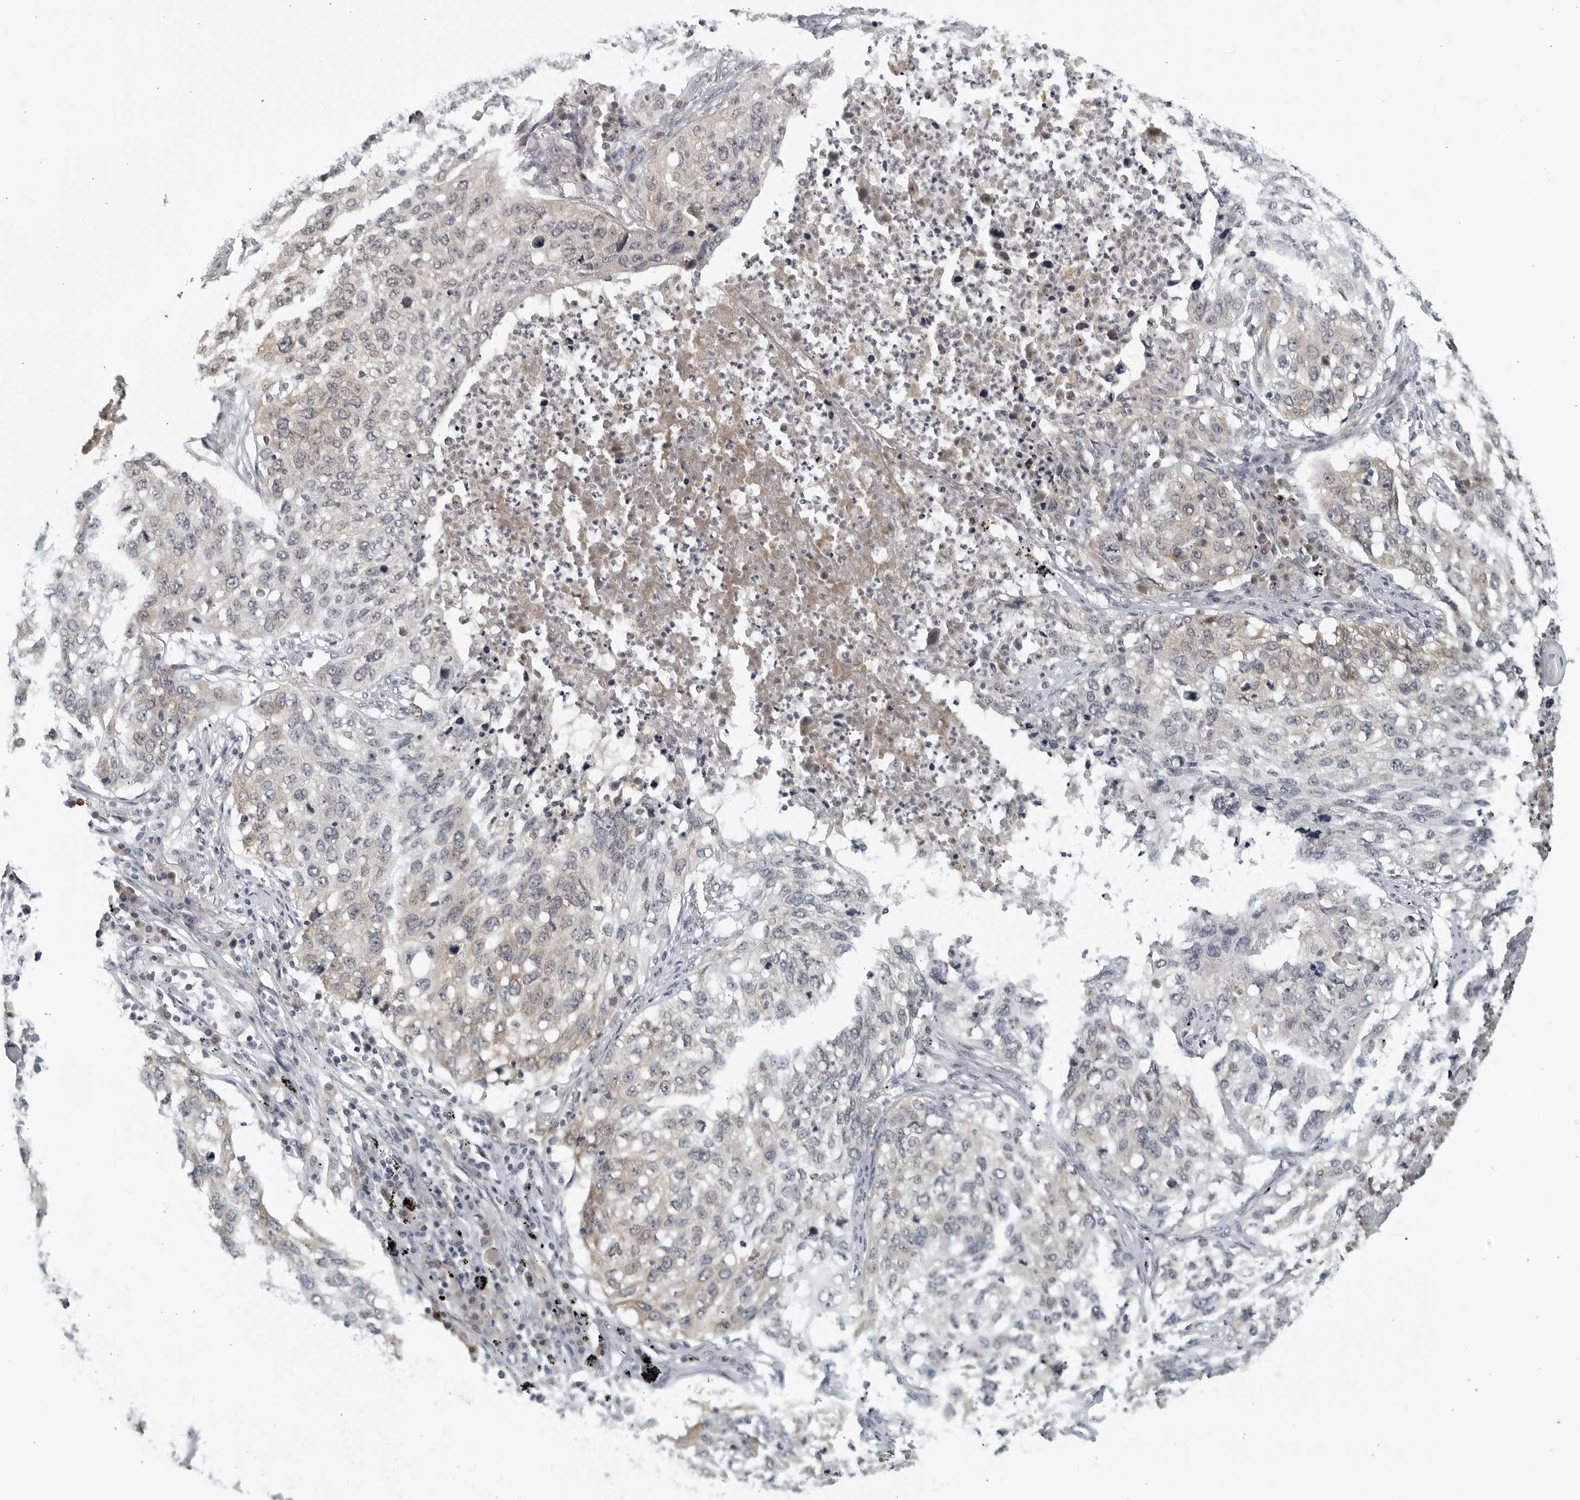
{"staining": {"intensity": "weak", "quantity": "<25%", "location": "cytoplasmic/membranous"}, "tissue": "lung cancer", "cell_type": "Tumor cells", "image_type": "cancer", "snomed": [{"axis": "morphology", "description": "Squamous cell carcinoma, NOS"}, {"axis": "topography", "description": "Lung"}], "caption": "Image shows no significant protein expression in tumor cells of lung cancer.", "gene": "RC3H1", "patient": {"sex": "female", "age": 63}}